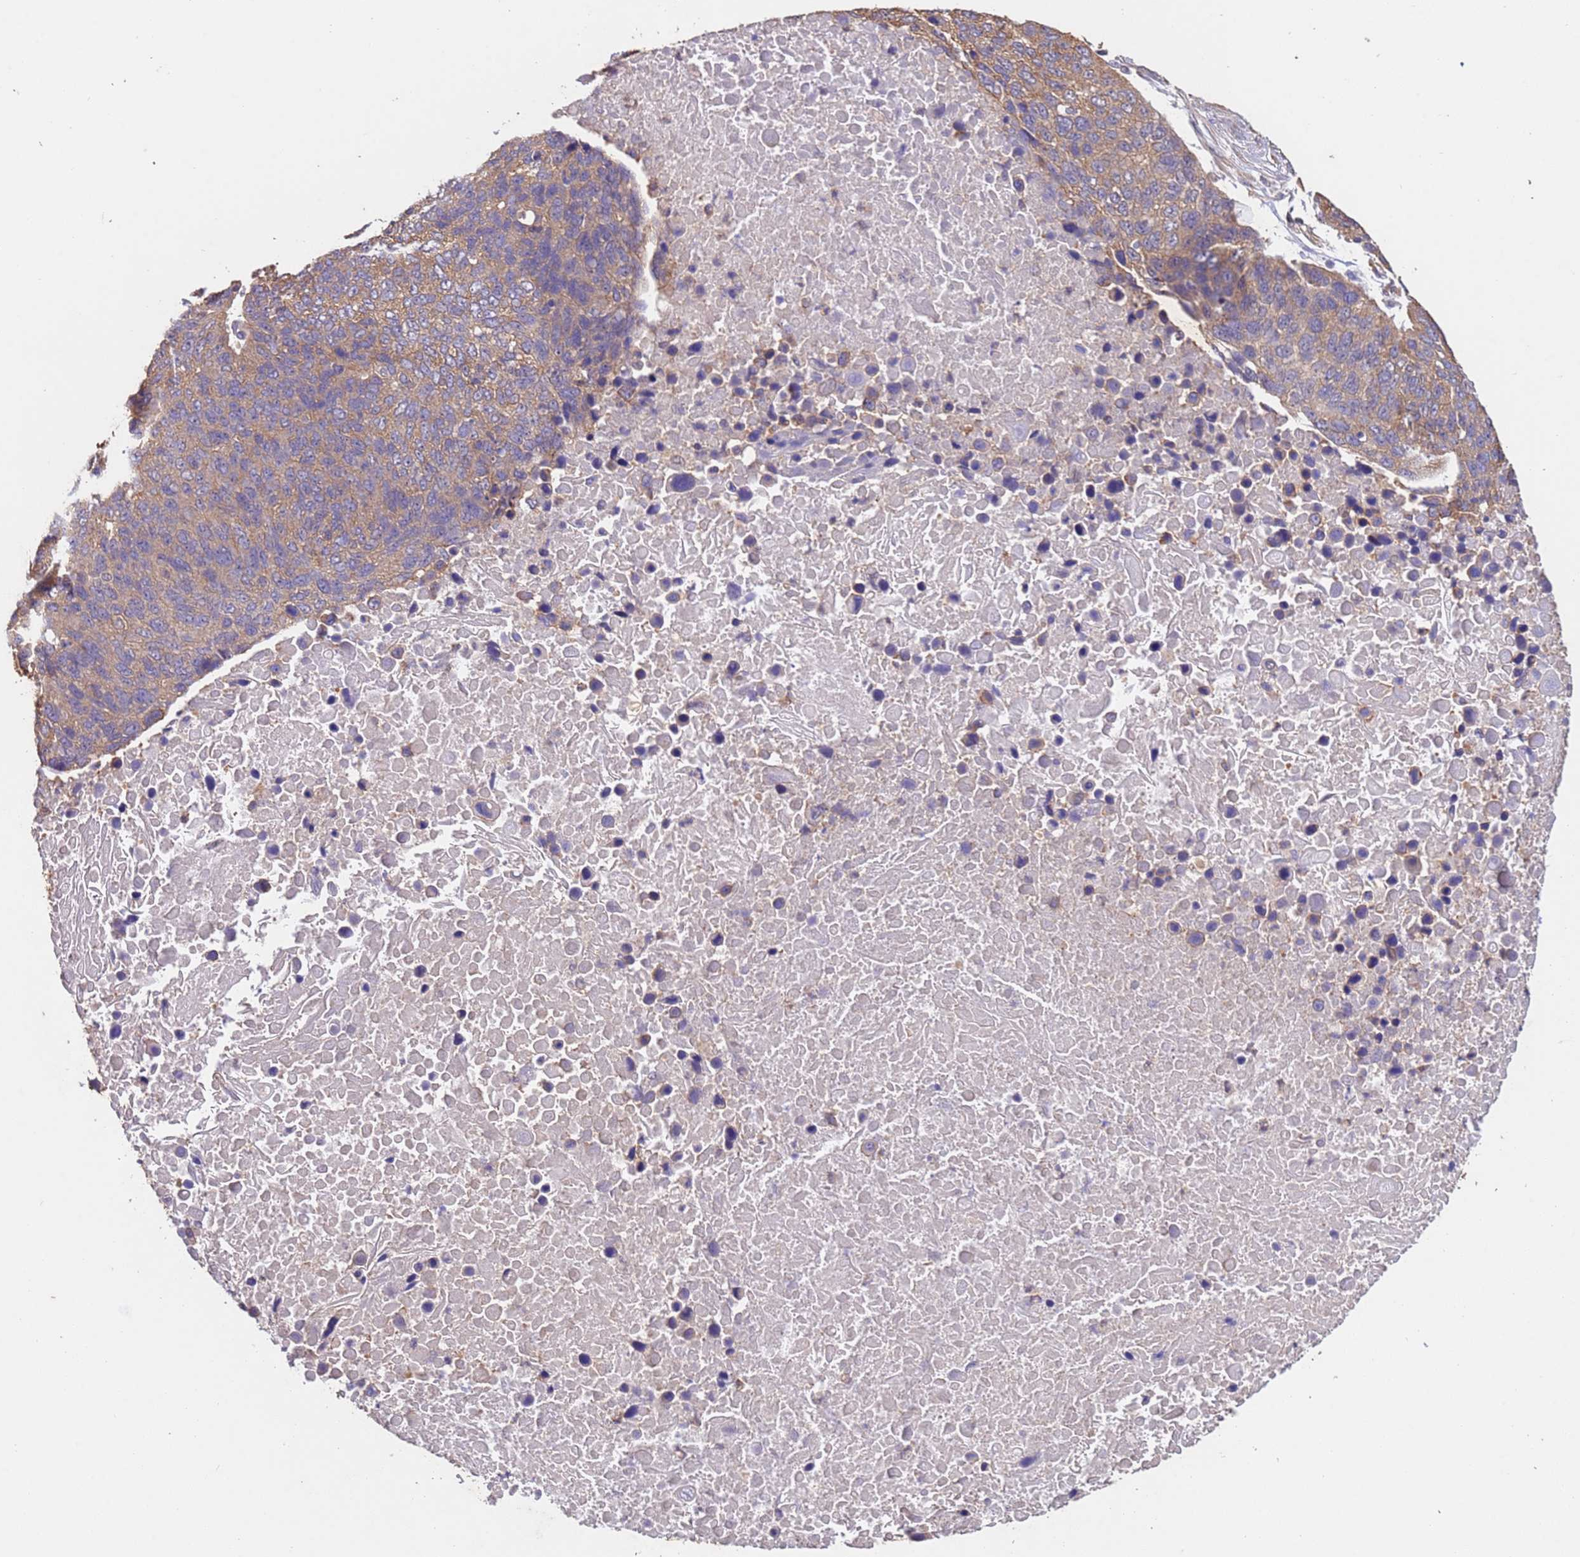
{"staining": {"intensity": "weak", "quantity": ">75%", "location": "cytoplasmic/membranous"}, "tissue": "lung cancer", "cell_type": "Tumor cells", "image_type": "cancer", "snomed": [{"axis": "morphology", "description": "Normal tissue, NOS"}, {"axis": "morphology", "description": "Squamous cell carcinoma, NOS"}, {"axis": "topography", "description": "Lymph node"}, {"axis": "topography", "description": "Lung"}], "caption": "Squamous cell carcinoma (lung) stained with IHC shows weak cytoplasmic/membranous staining in approximately >75% of tumor cells. The staining was performed using DAB to visualize the protein expression in brown, while the nuclei were stained in blue with hematoxylin (Magnification: 20x).", "gene": "MTX3", "patient": {"sex": "male", "age": 66}}